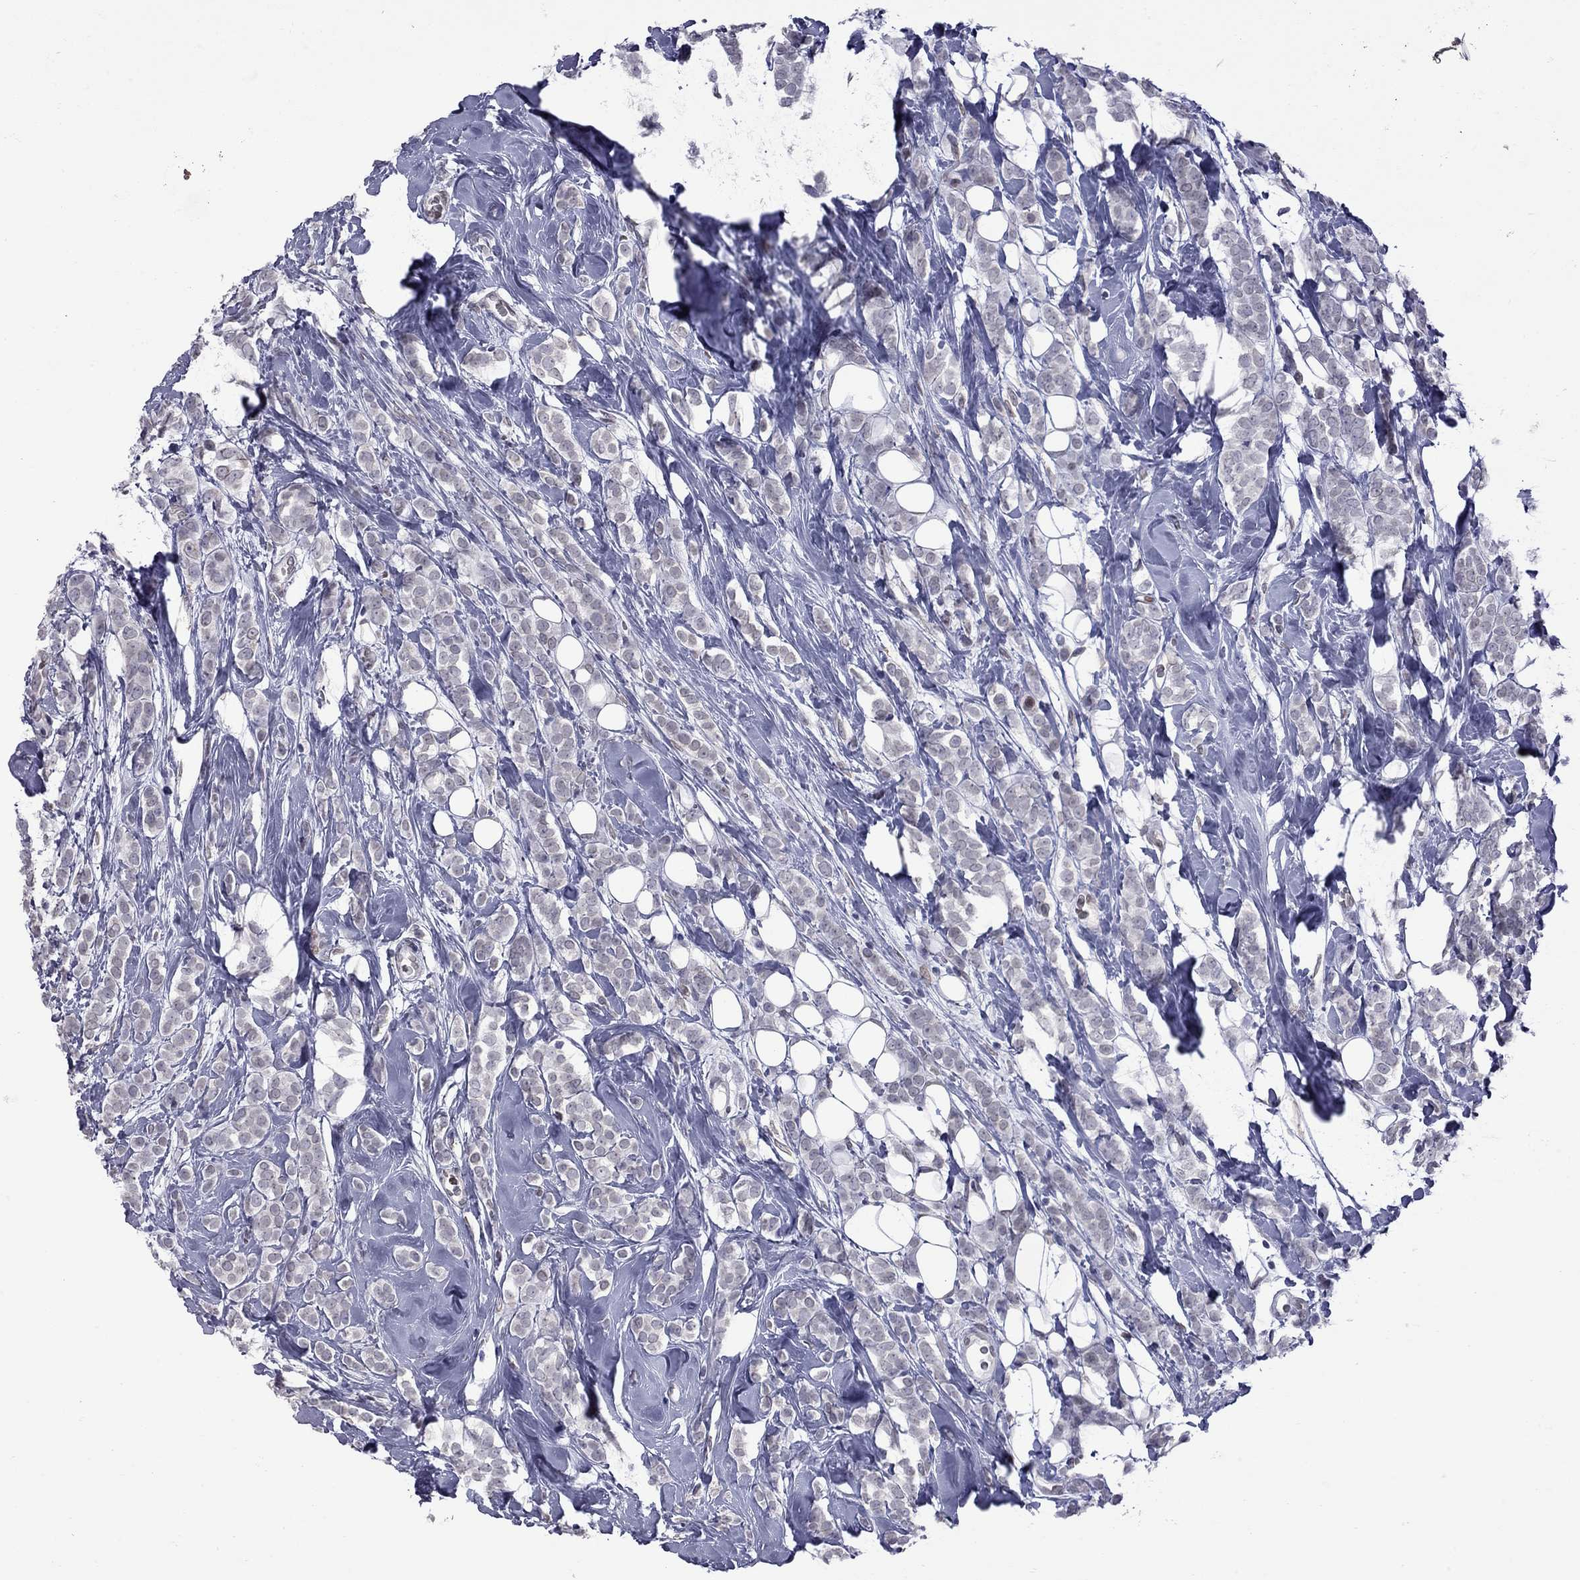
{"staining": {"intensity": "negative", "quantity": "none", "location": "none"}, "tissue": "breast cancer", "cell_type": "Tumor cells", "image_type": "cancer", "snomed": [{"axis": "morphology", "description": "Lobular carcinoma"}, {"axis": "topography", "description": "Breast"}], "caption": "A micrograph of lobular carcinoma (breast) stained for a protein reveals no brown staining in tumor cells.", "gene": "CLTCL1", "patient": {"sex": "female", "age": 49}}